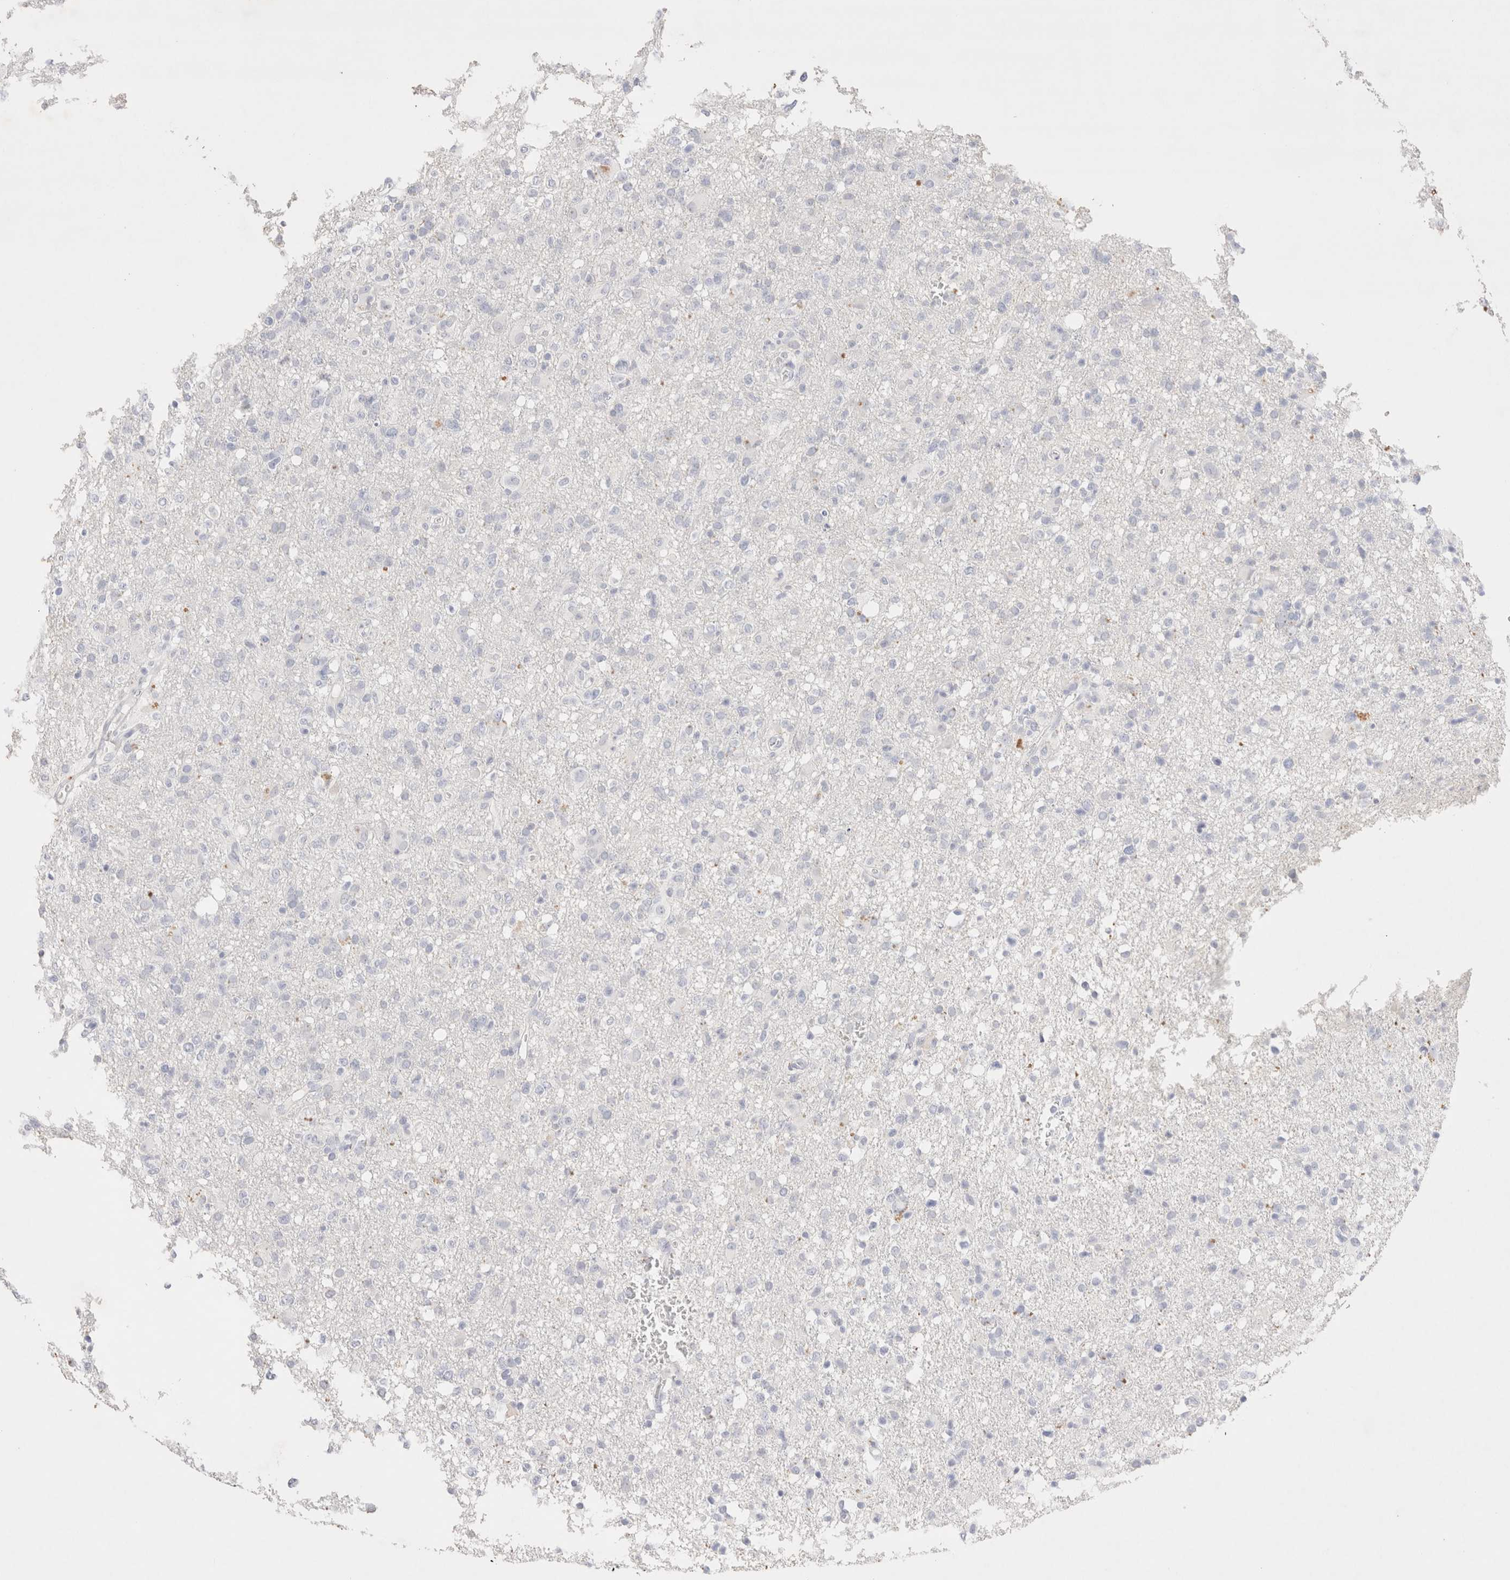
{"staining": {"intensity": "negative", "quantity": "none", "location": "none"}, "tissue": "glioma", "cell_type": "Tumor cells", "image_type": "cancer", "snomed": [{"axis": "morphology", "description": "Glioma, malignant, High grade"}, {"axis": "topography", "description": "Brain"}], "caption": "DAB immunohistochemical staining of human glioma demonstrates no significant expression in tumor cells.", "gene": "EPCAM", "patient": {"sex": "female", "age": 57}}